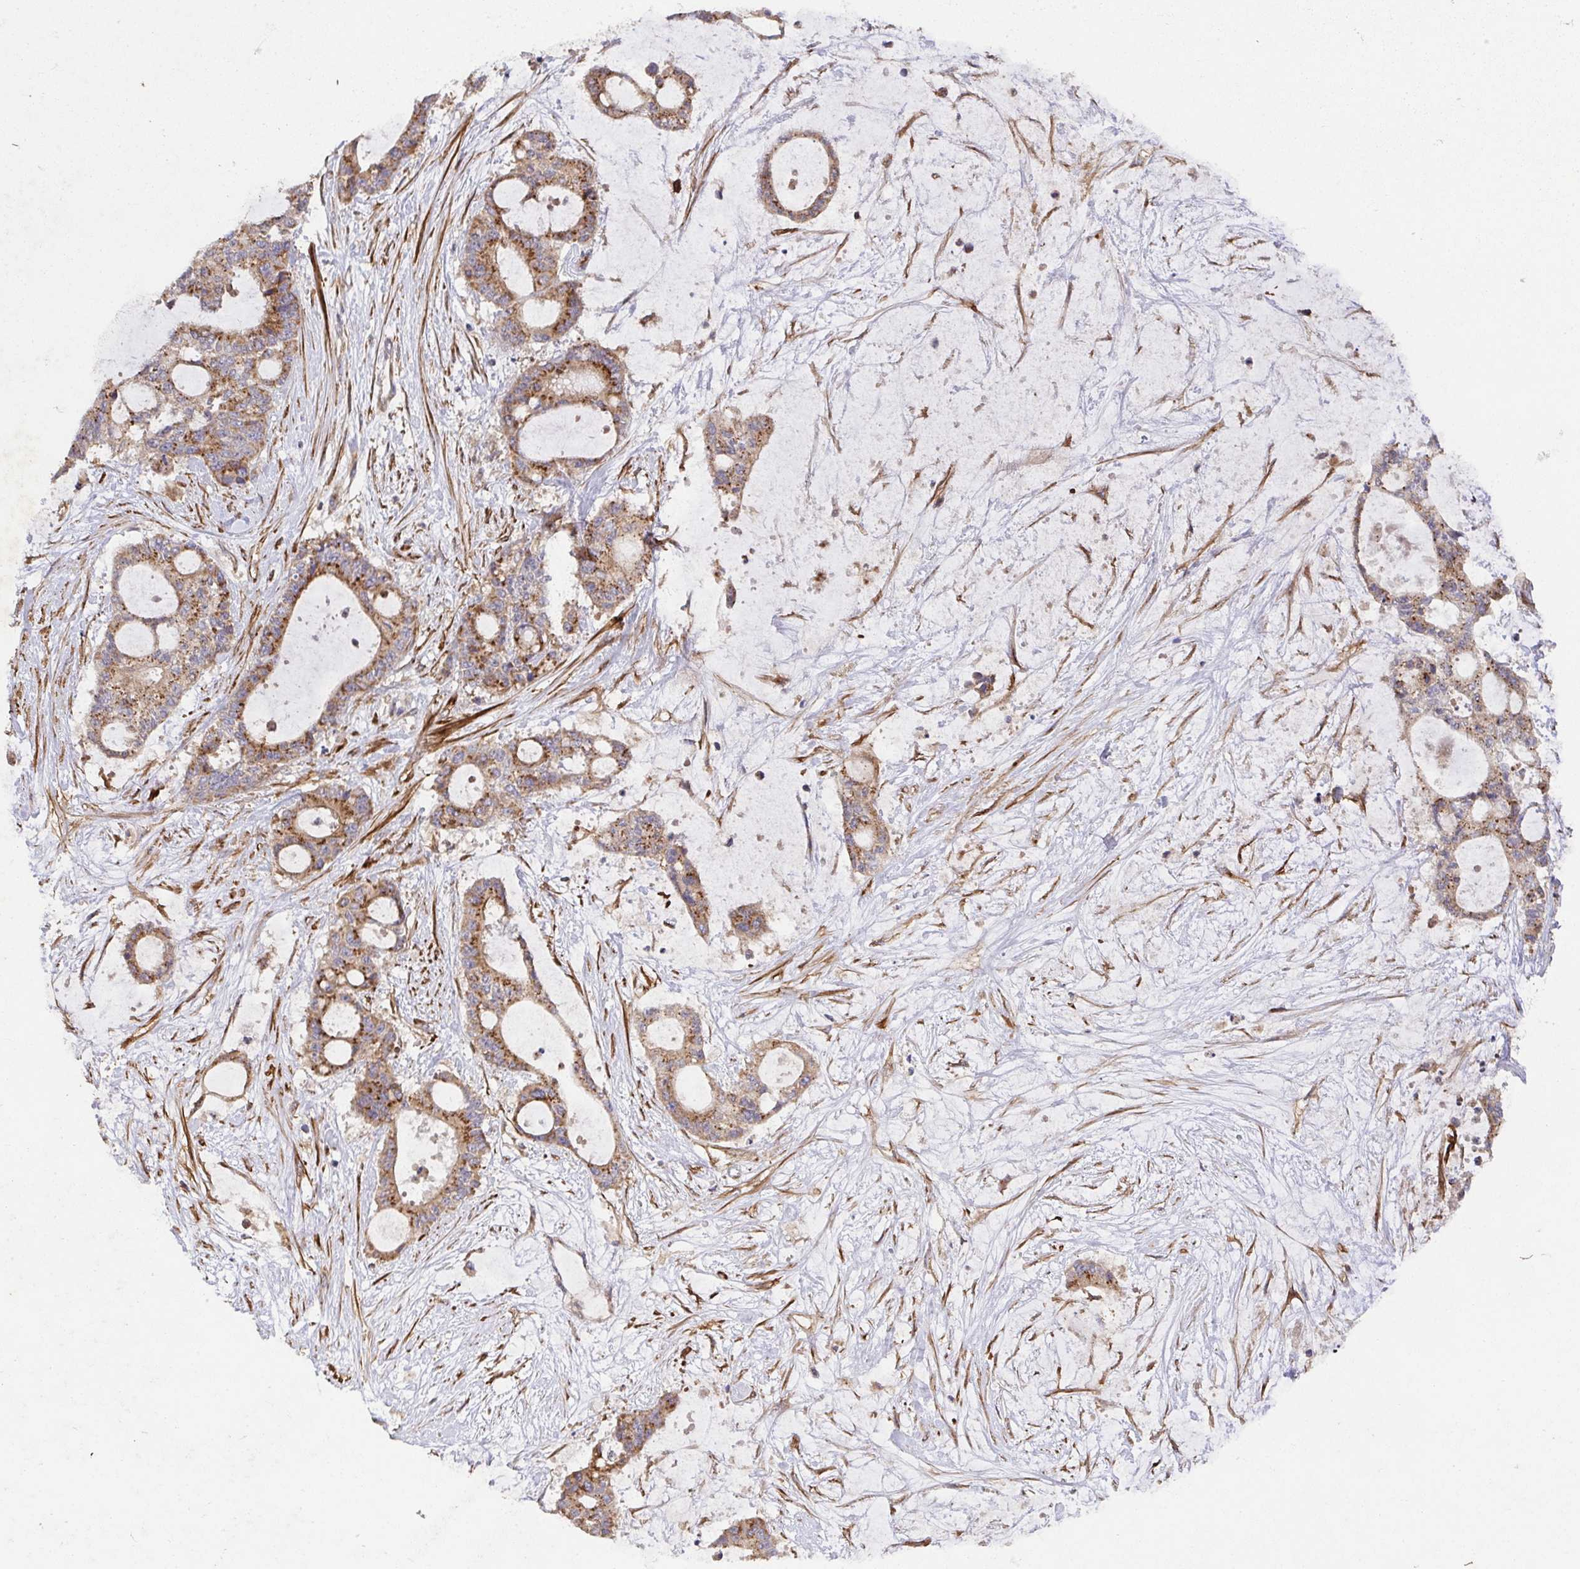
{"staining": {"intensity": "moderate", "quantity": ">75%", "location": "cytoplasmic/membranous"}, "tissue": "liver cancer", "cell_type": "Tumor cells", "image_type": "cancer", "snomed": [{"axis": "morphology", "description": "Normal tissue, NOS"}, {"axis": "morphology", "description": "Cholangiocarcinoma"}, {"axis": "topography", "description": "Liver"}, {"axis": "topography", "description": "Peripheral nerve tissue"}], "caption": "High-power microscopy captured an IHC image of cholangiocarcinoma (liver), revealing moderate cytoplasmic/membranous positivity in about >75% of tumor cells.", "gene": "TM9SF4", "patient": {"sex": "female", "age": 73}}